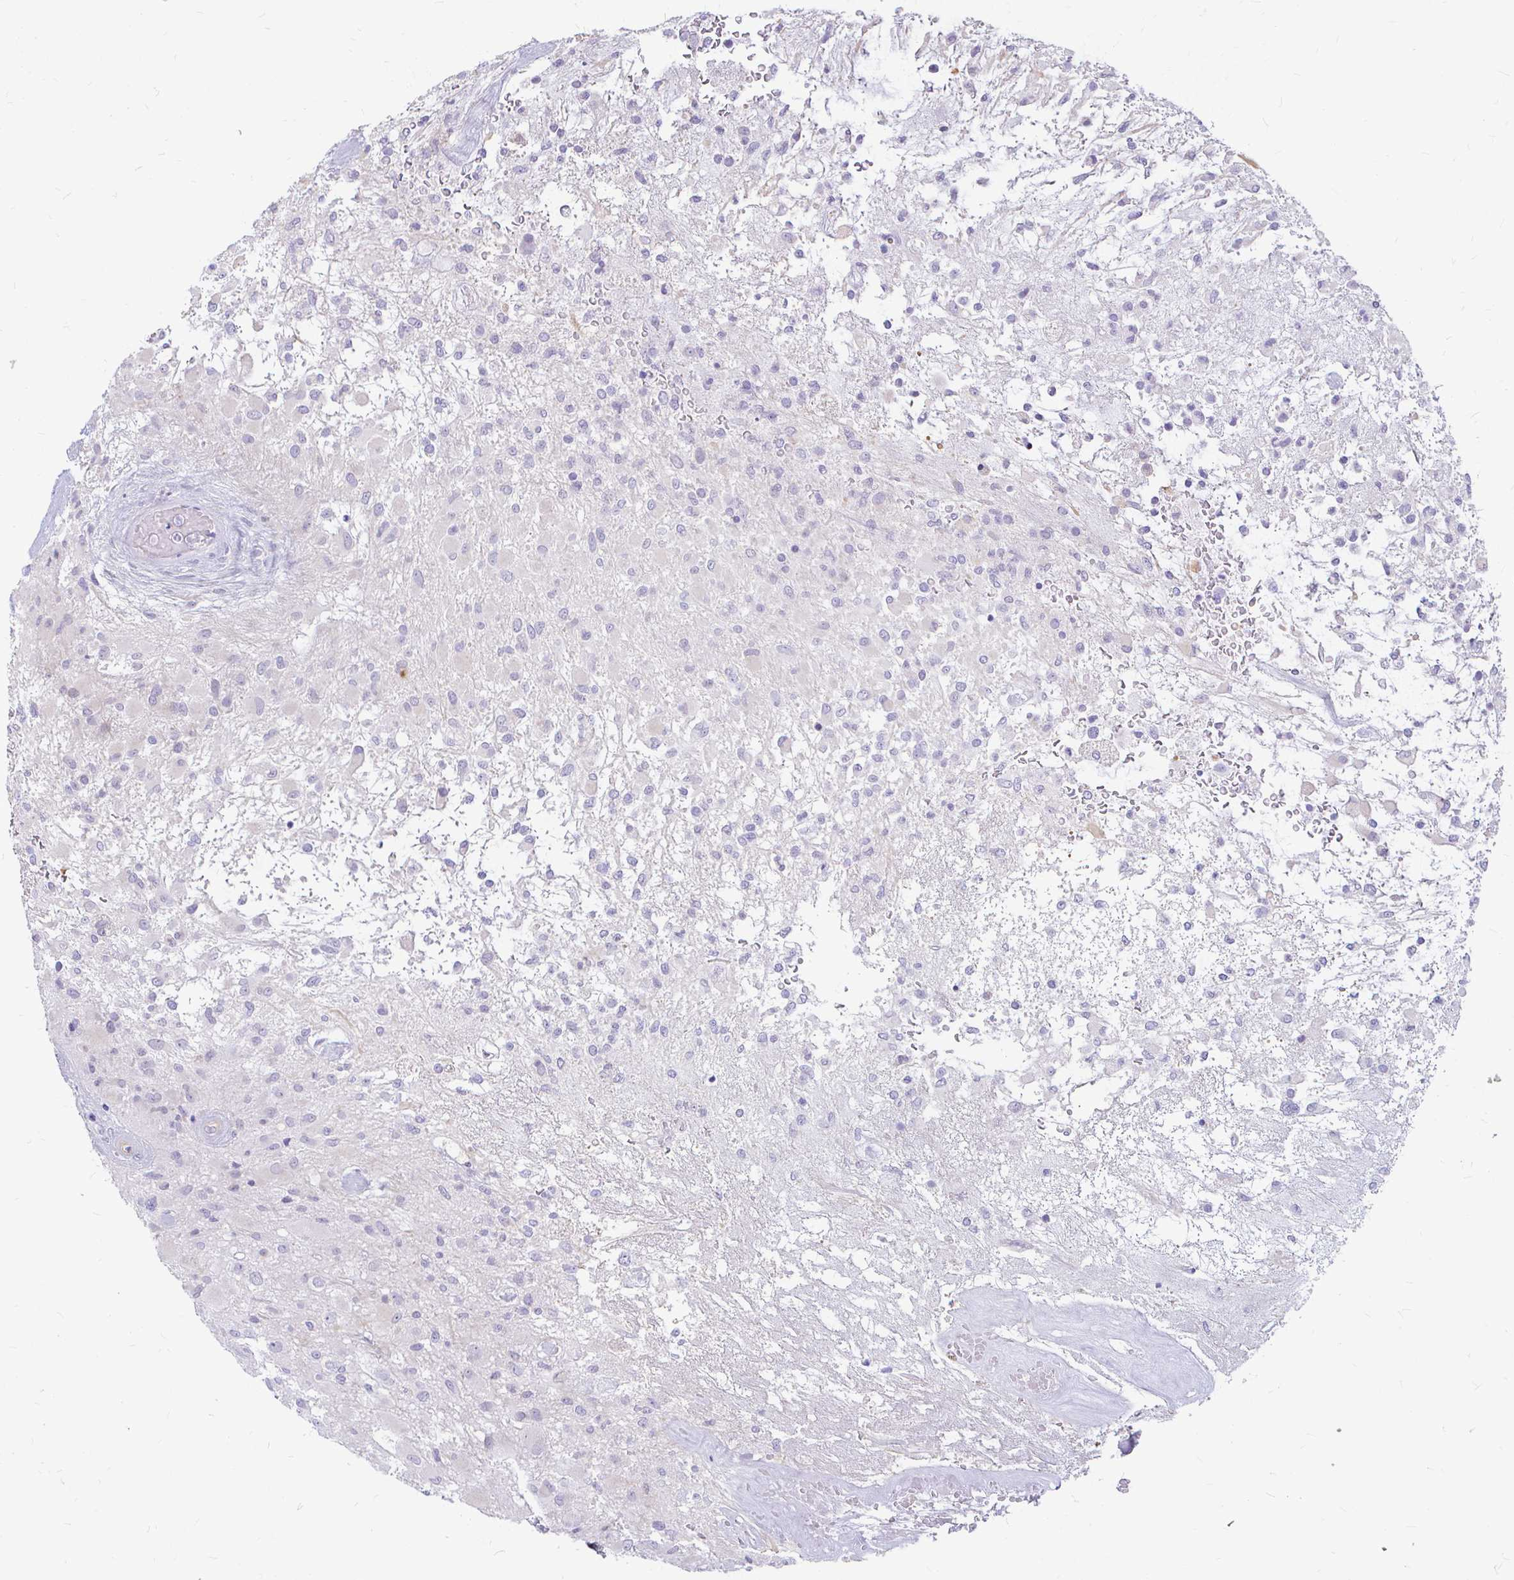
{"staining": {"intensity": "negative", "quantity": "none", "location": "none"}, "tissue": "glioma", "cell_type": "Tumor cells", "image_type": "cancer", "snomed": [{"axis": "morphology", "description": "Glioma, malignant, High grade"}, {"axis": "topography", "description": "Brain"}], "caption": "This is a histopathology image of immunohistochemistry staining of glioma, which shows no expression in tumor cells.", "gene": "FAM83C", "patient": {"sex": "female", "age": 67}}